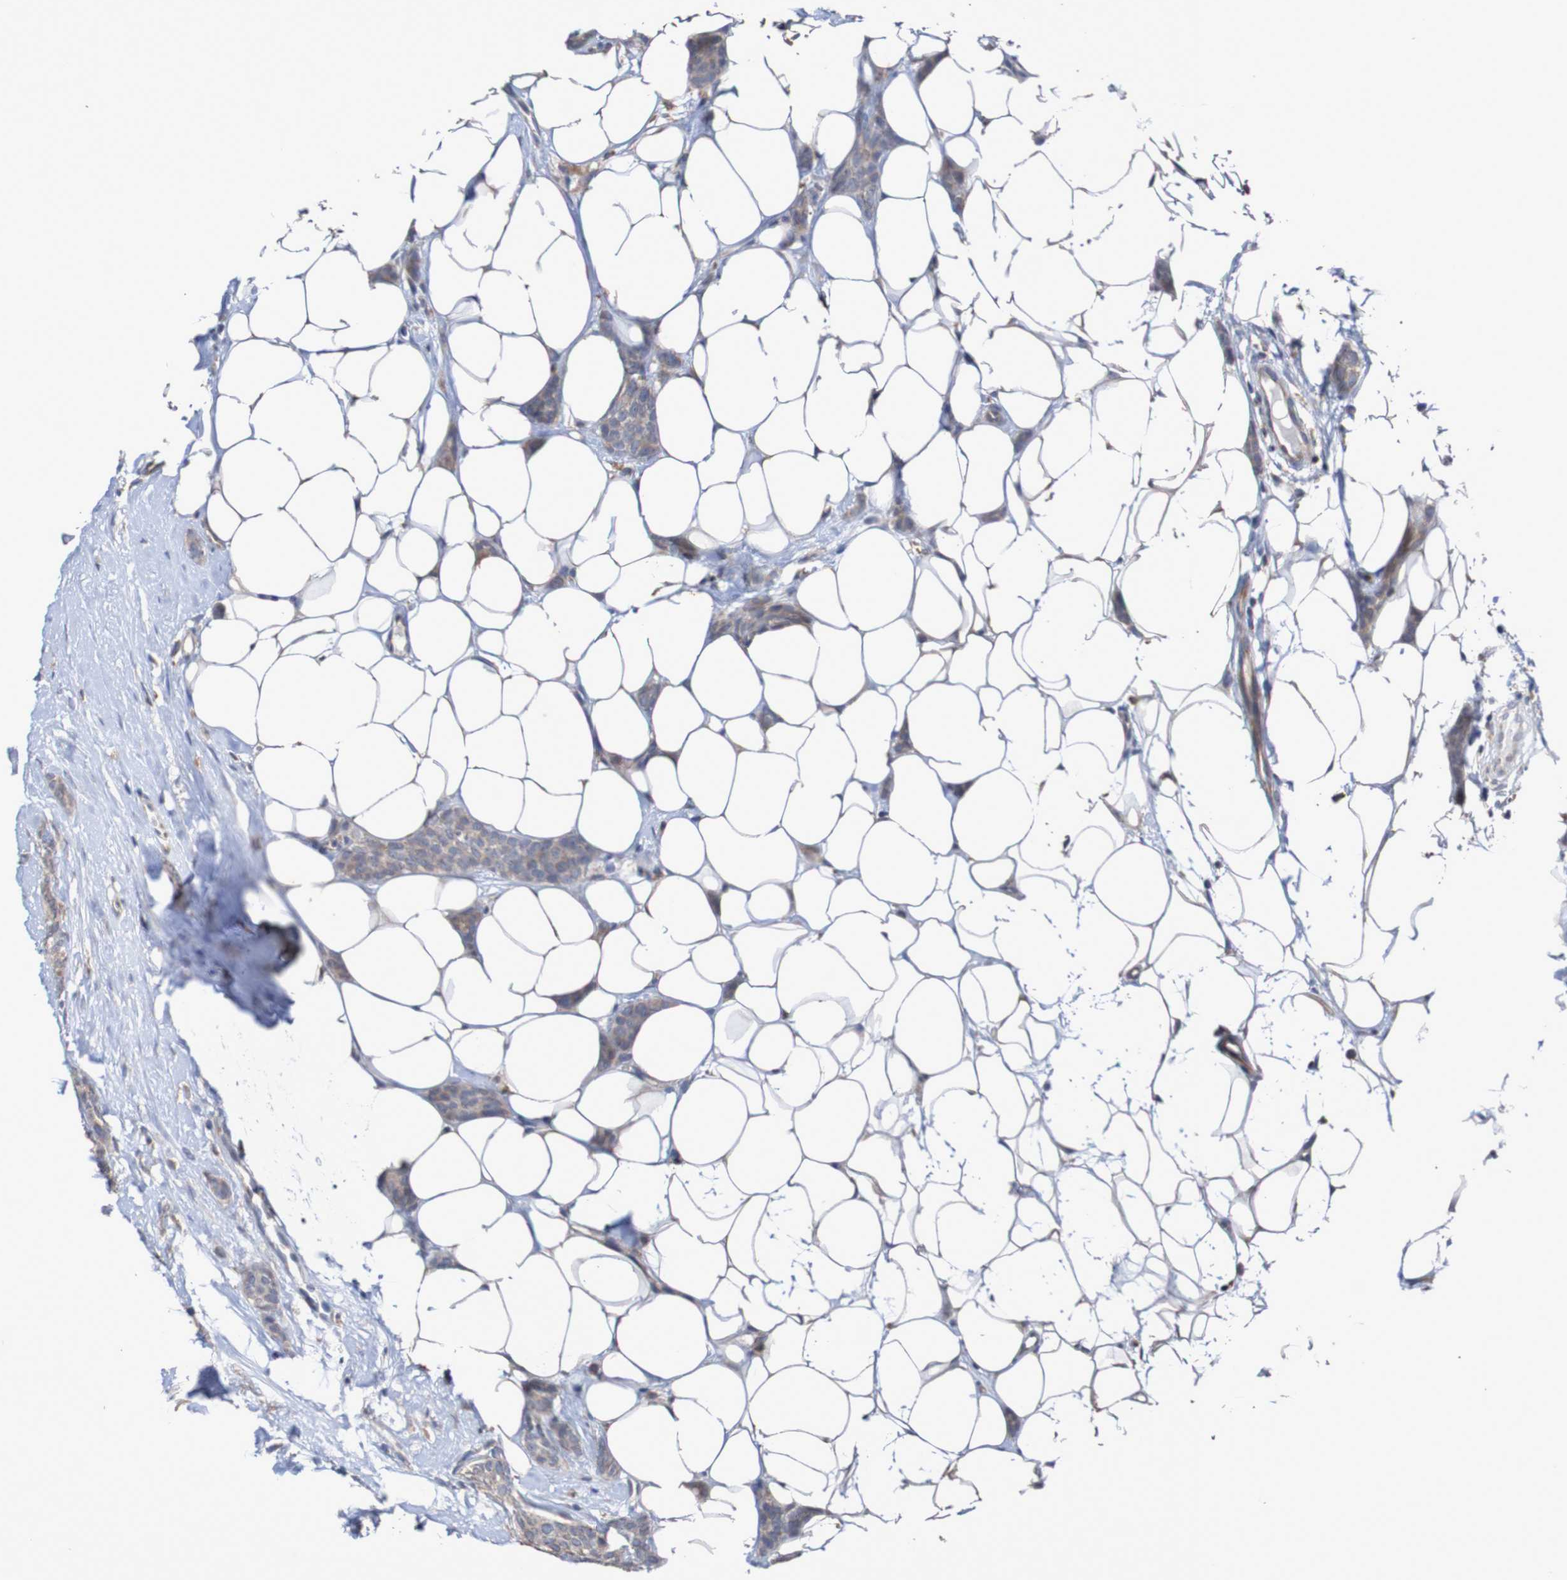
{"staining": {"intensity": "weak", "quantity": ">75%", "location": "cytoplasmic/membranous"}, "tissue": "breast cancer", "cell_type": "Tumor cells", "image_type": "cancer", "snomed": [{"axis": "morphology", "description": "Lobular carcinoma"}, {"axis": "topography", "description": "Skin"}, {"axis": "topography", "description": "Breast"}], "caption": "This is an image of IHC staining of breast cancer, which shows weak positivity in the cytoplasmic/membranous of tumor cells.", "gene": "C3orf18", "patient": {"sex": "female", "age": 46}}